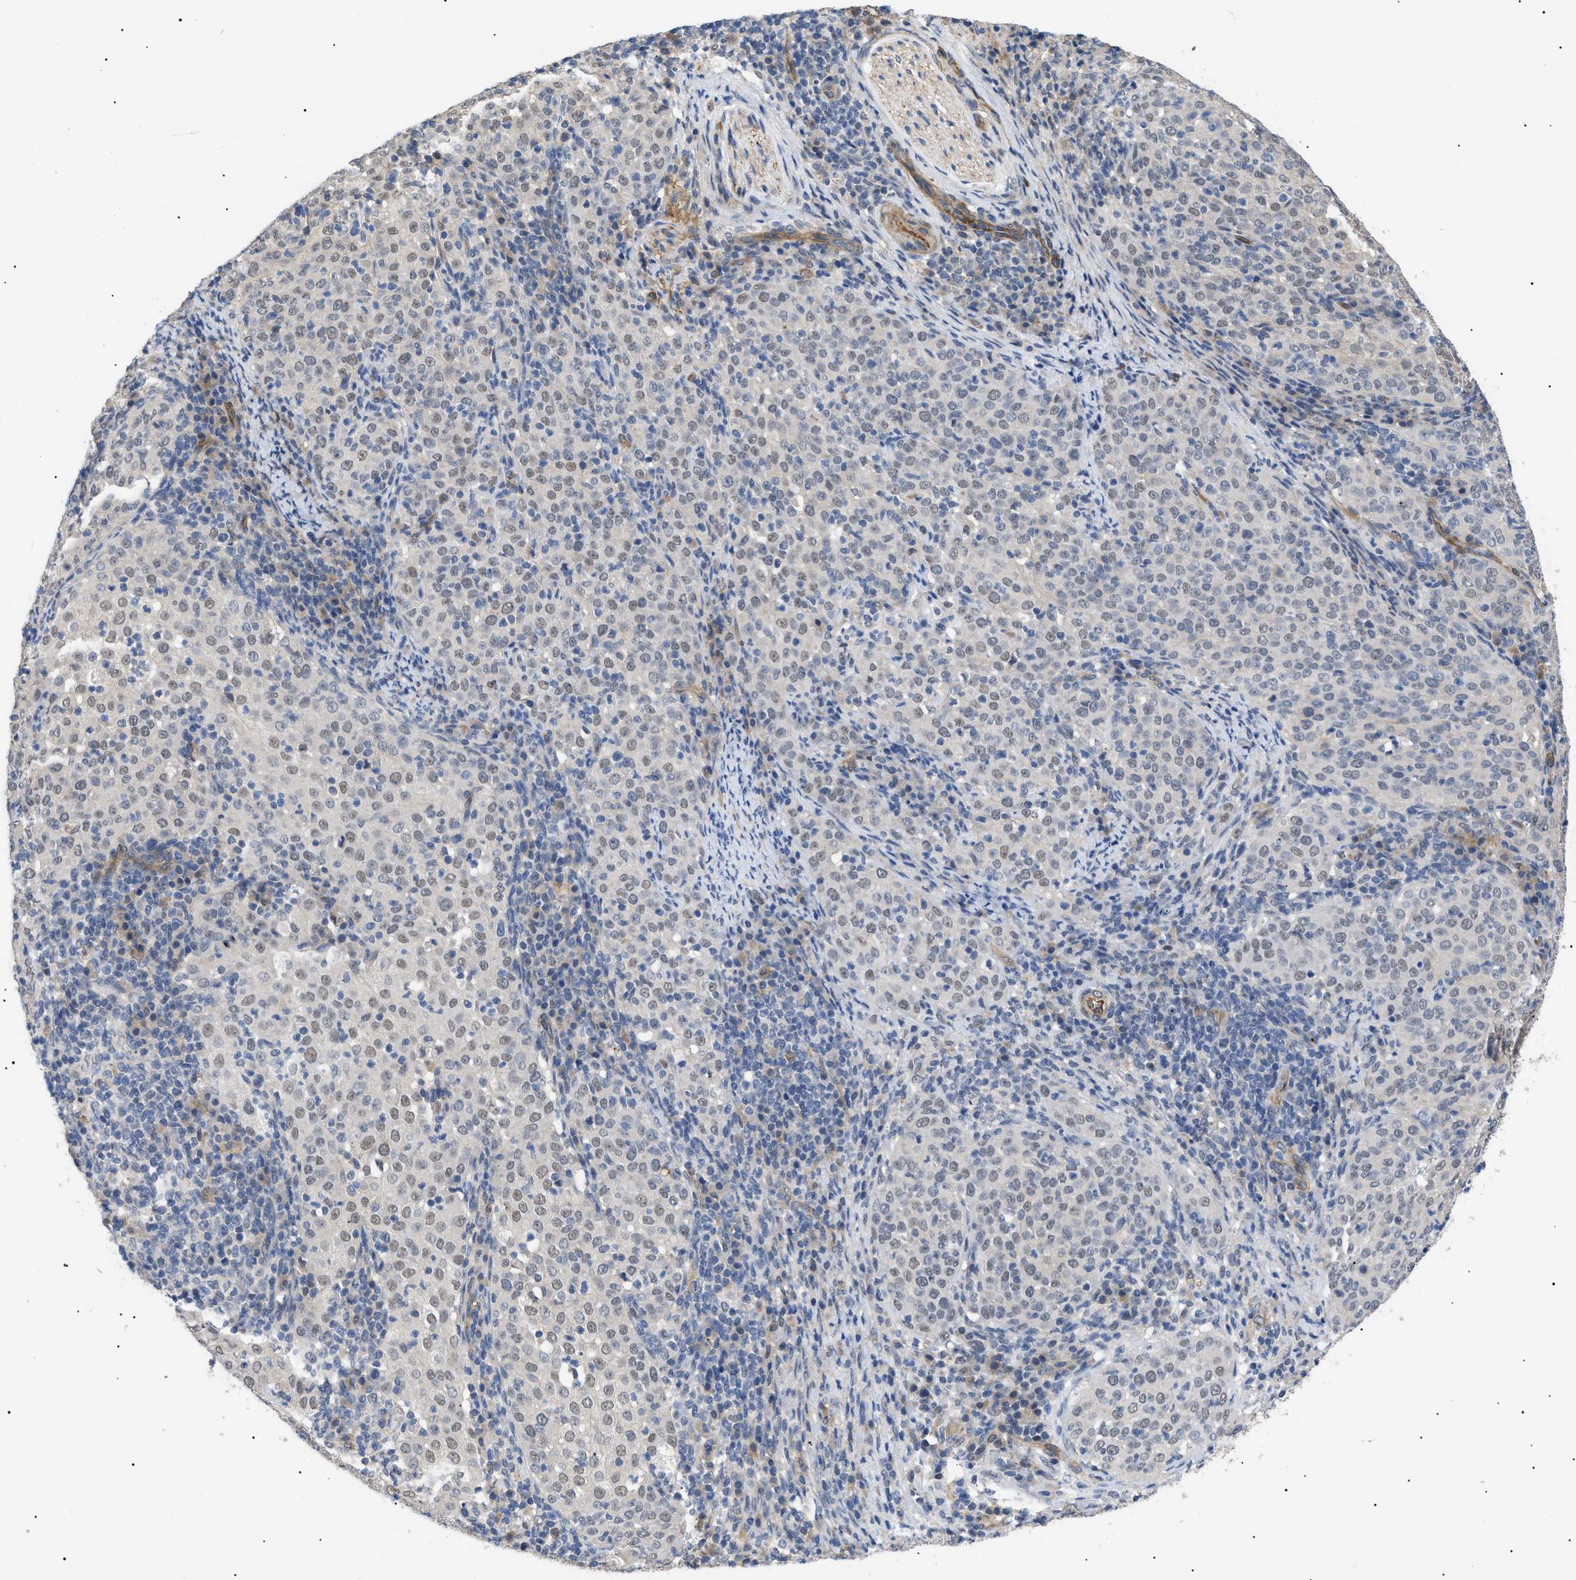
{"staining": {"intensity": "weak", "quantity": ">75%", "location": "nuclear"}, "tissue": "cervical cancer", "cell_type": "Tumor cells", "image_type": "cancer", "snomed": [{"axis": "morphology", "description": "Squamous cell carcinoma, NOS"}, {"axis": "topography", "description": "Cervix"}], "caption": "IHC of human cervical squamous cell carcinoma reveals low levels of weak nuclear expression in approximately >75% of tumor cells. Nuclei are stained in blue.", "gene": "CRCP", "patient": {"sex": "female", "age": 51}}